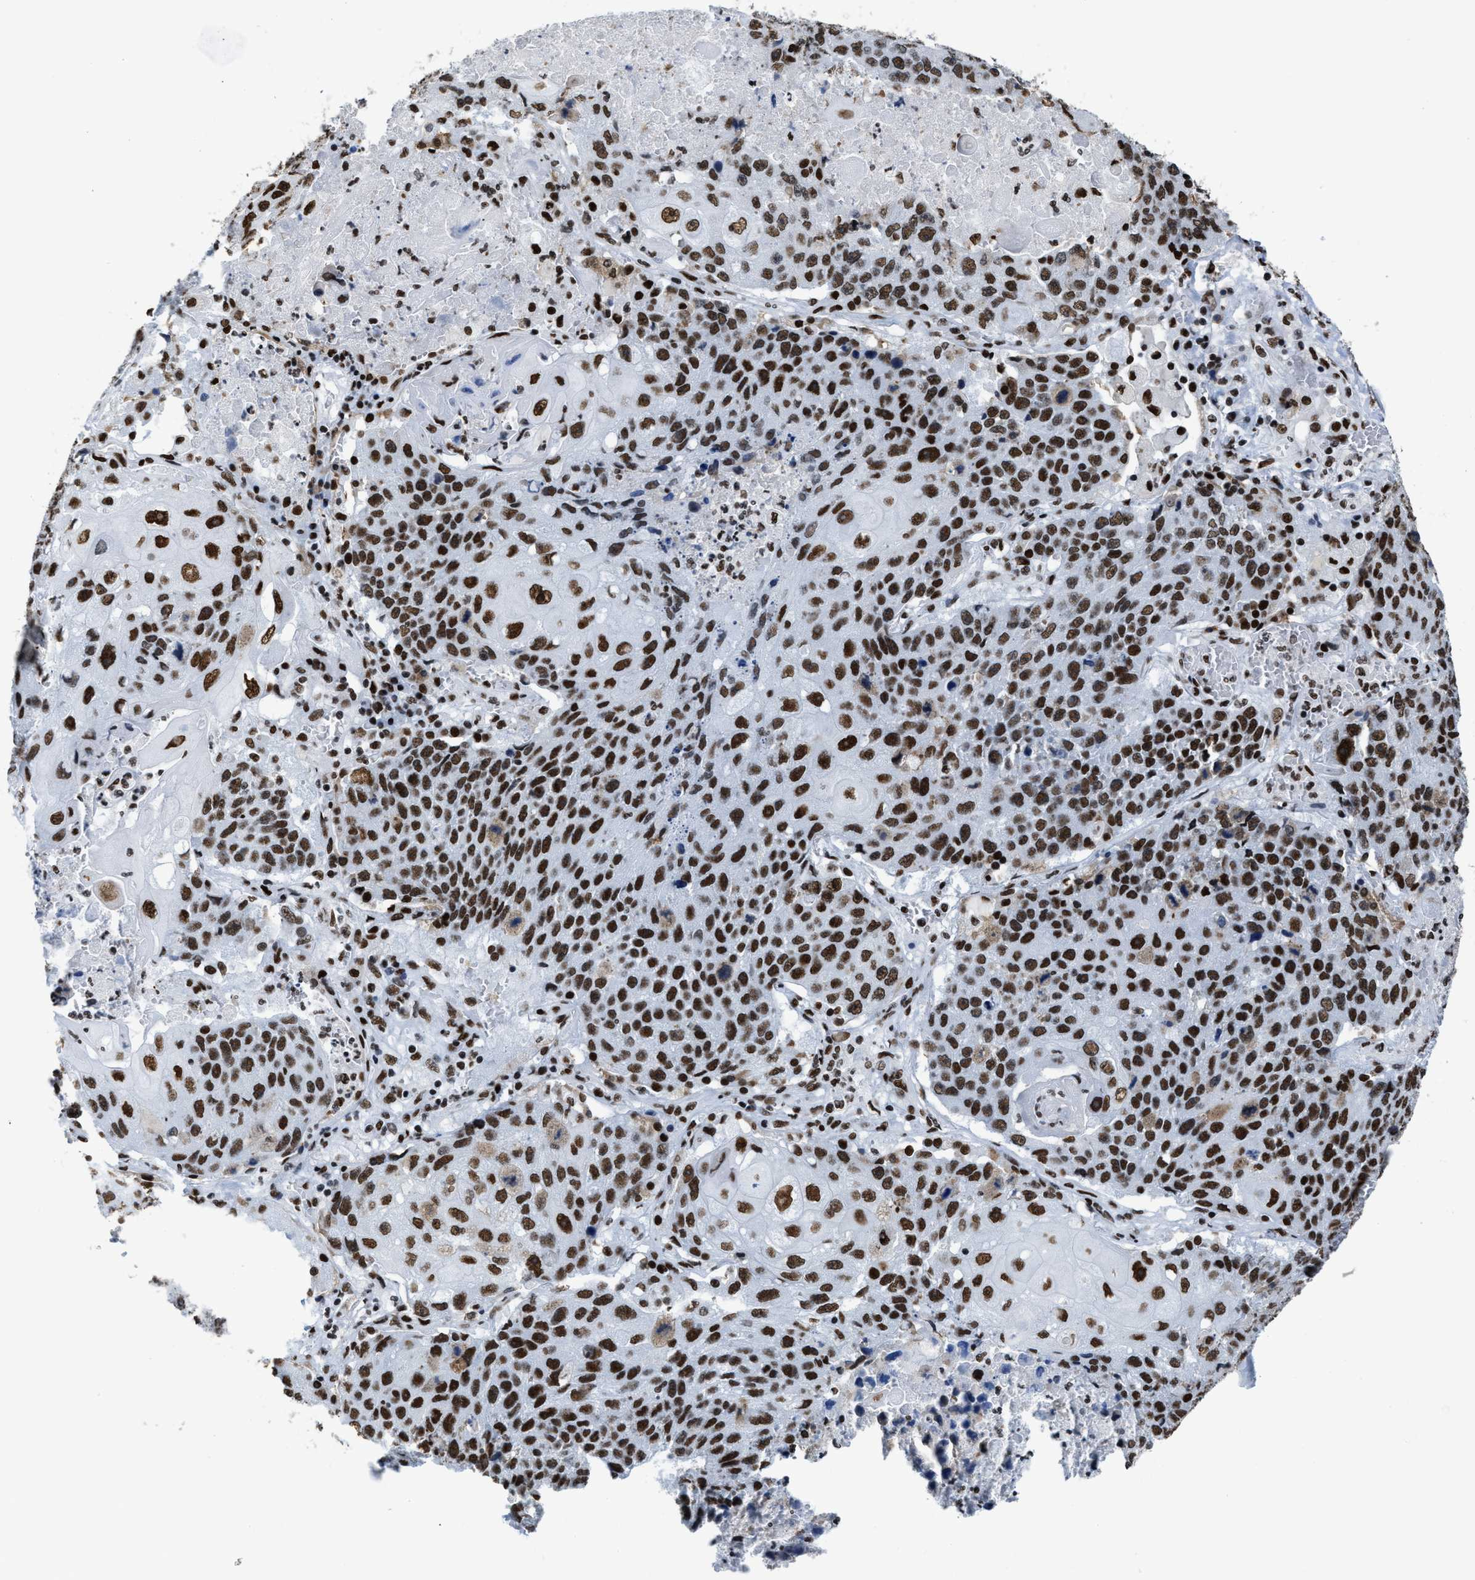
{"staining": {"intensity": "strong", "quantity": ">75%", "location": "nuclear"}, "tissue": "lung cancer", "cell_type": "Tumor cells", "image_type": "cancer", "snomed": [{"axis": "morphology", "description": "Squamous cell carcinoma, NOS"}, {"axis": "topography", "description": "Lung"}], "caption": "Immunohistochemistry (DAB (3,3'-diaminobenzidine)) staining of human lung cancer (squamous cell carcinoma) demonstrates strong nuclear protein expression in approximately >75% of tumor cells.", "gene": "SMARCC2", "patient": {"sex": "male", "age": 61}}